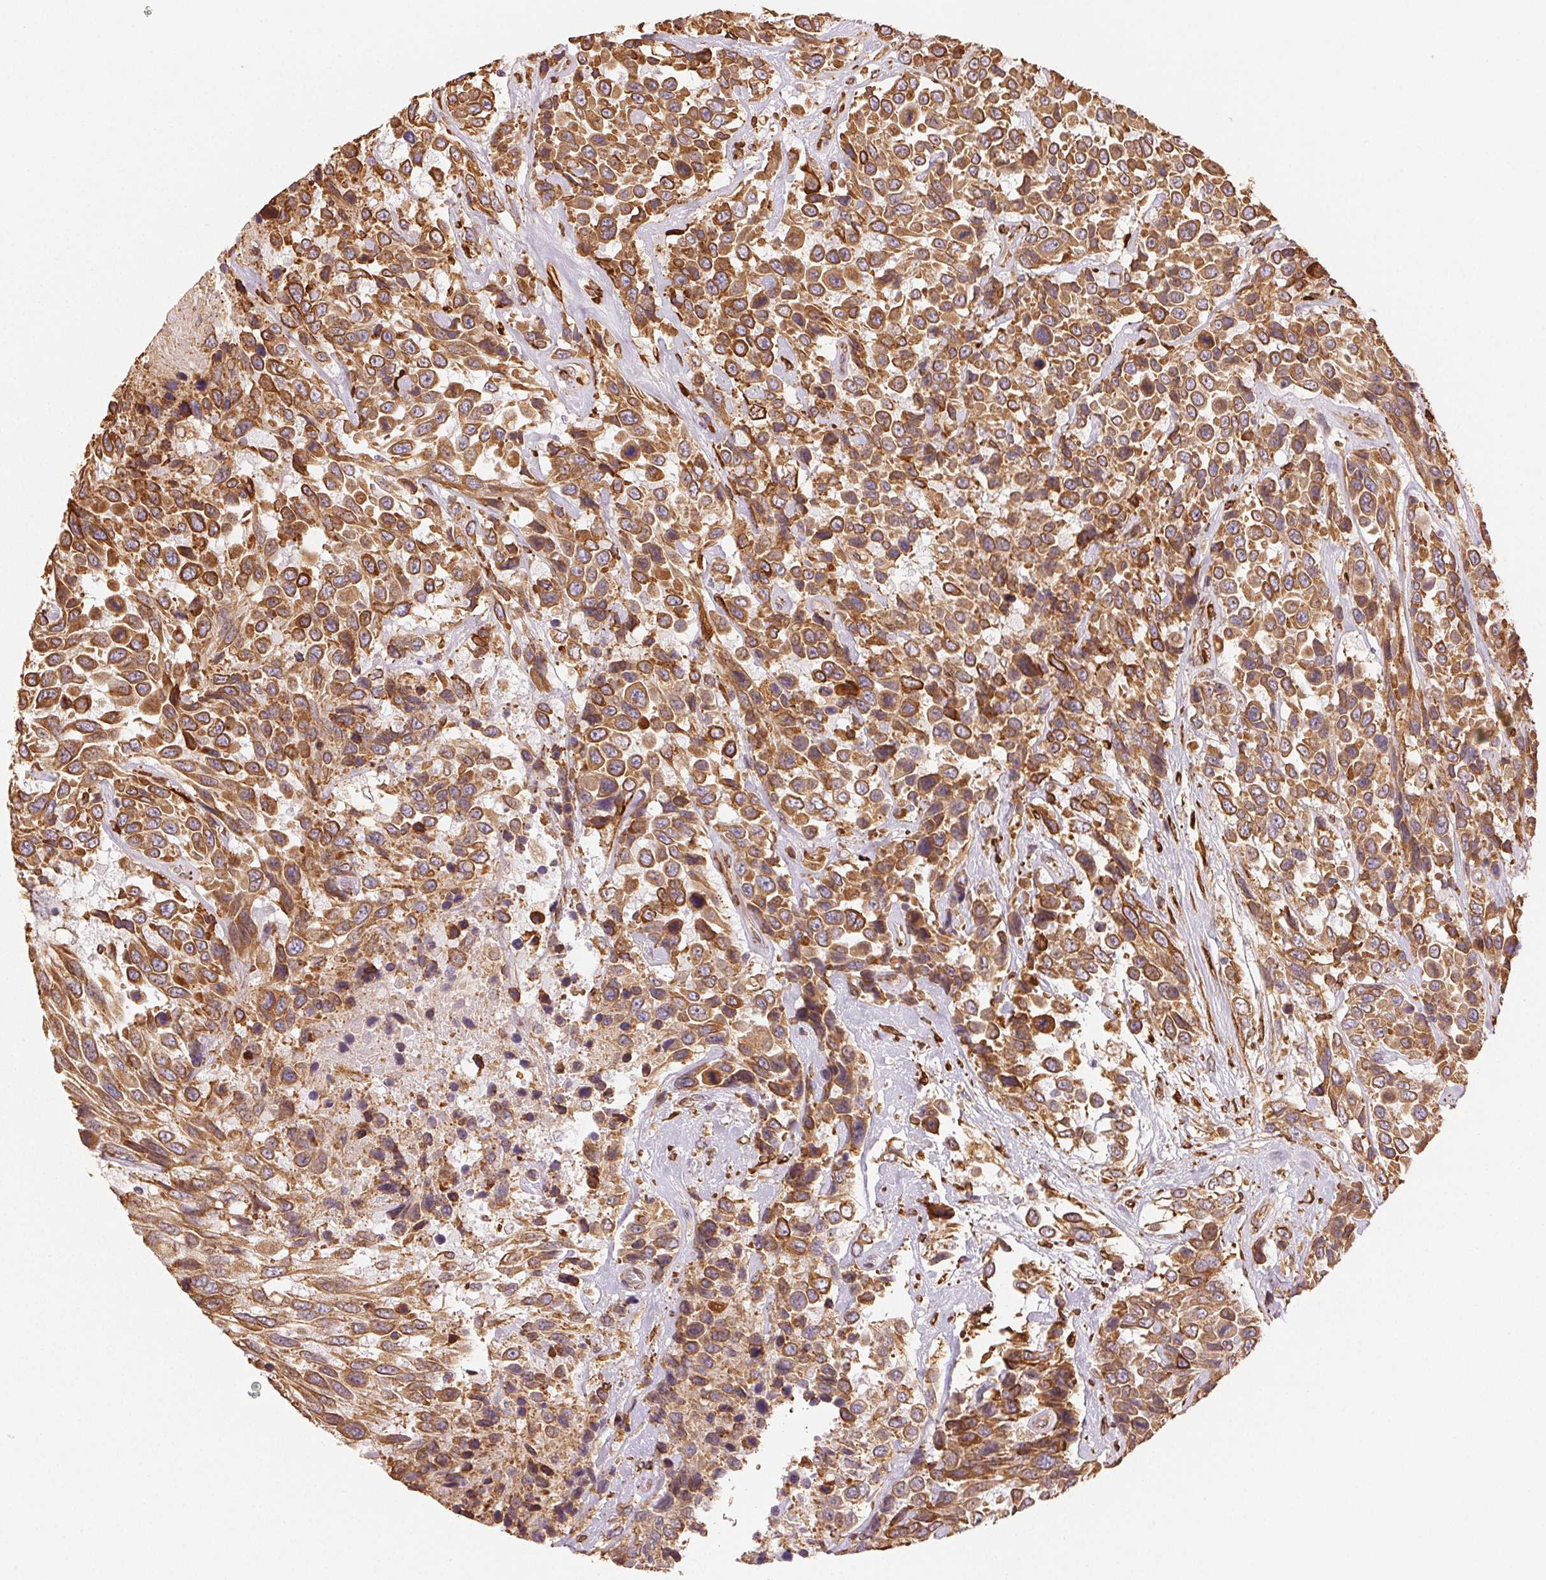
{"staining": {"intensity": "strong", "quantity": ">75%", "location": "cytoplasmic/membranous"}, "tissue": "urothelial cancer", "cell_type": "Tumor cells", "image_type": "cancer", "snomed": [{"axis": "morphology", "description": "Urothelial carcinoma, High grade"}, {"axis": "topography", "description": "Urinary bladder"}], "caption": "Tumor cells display high levels of strong cytoplasmic/membranous expression in approximately >75% of cells in urothelial cancer. (DAB (3,3'-diaminobenzidine) IHC with brightfield microscopy, high magnification).", "gene": "RCN3", "patient": {"sex": "female", "age": 70}}